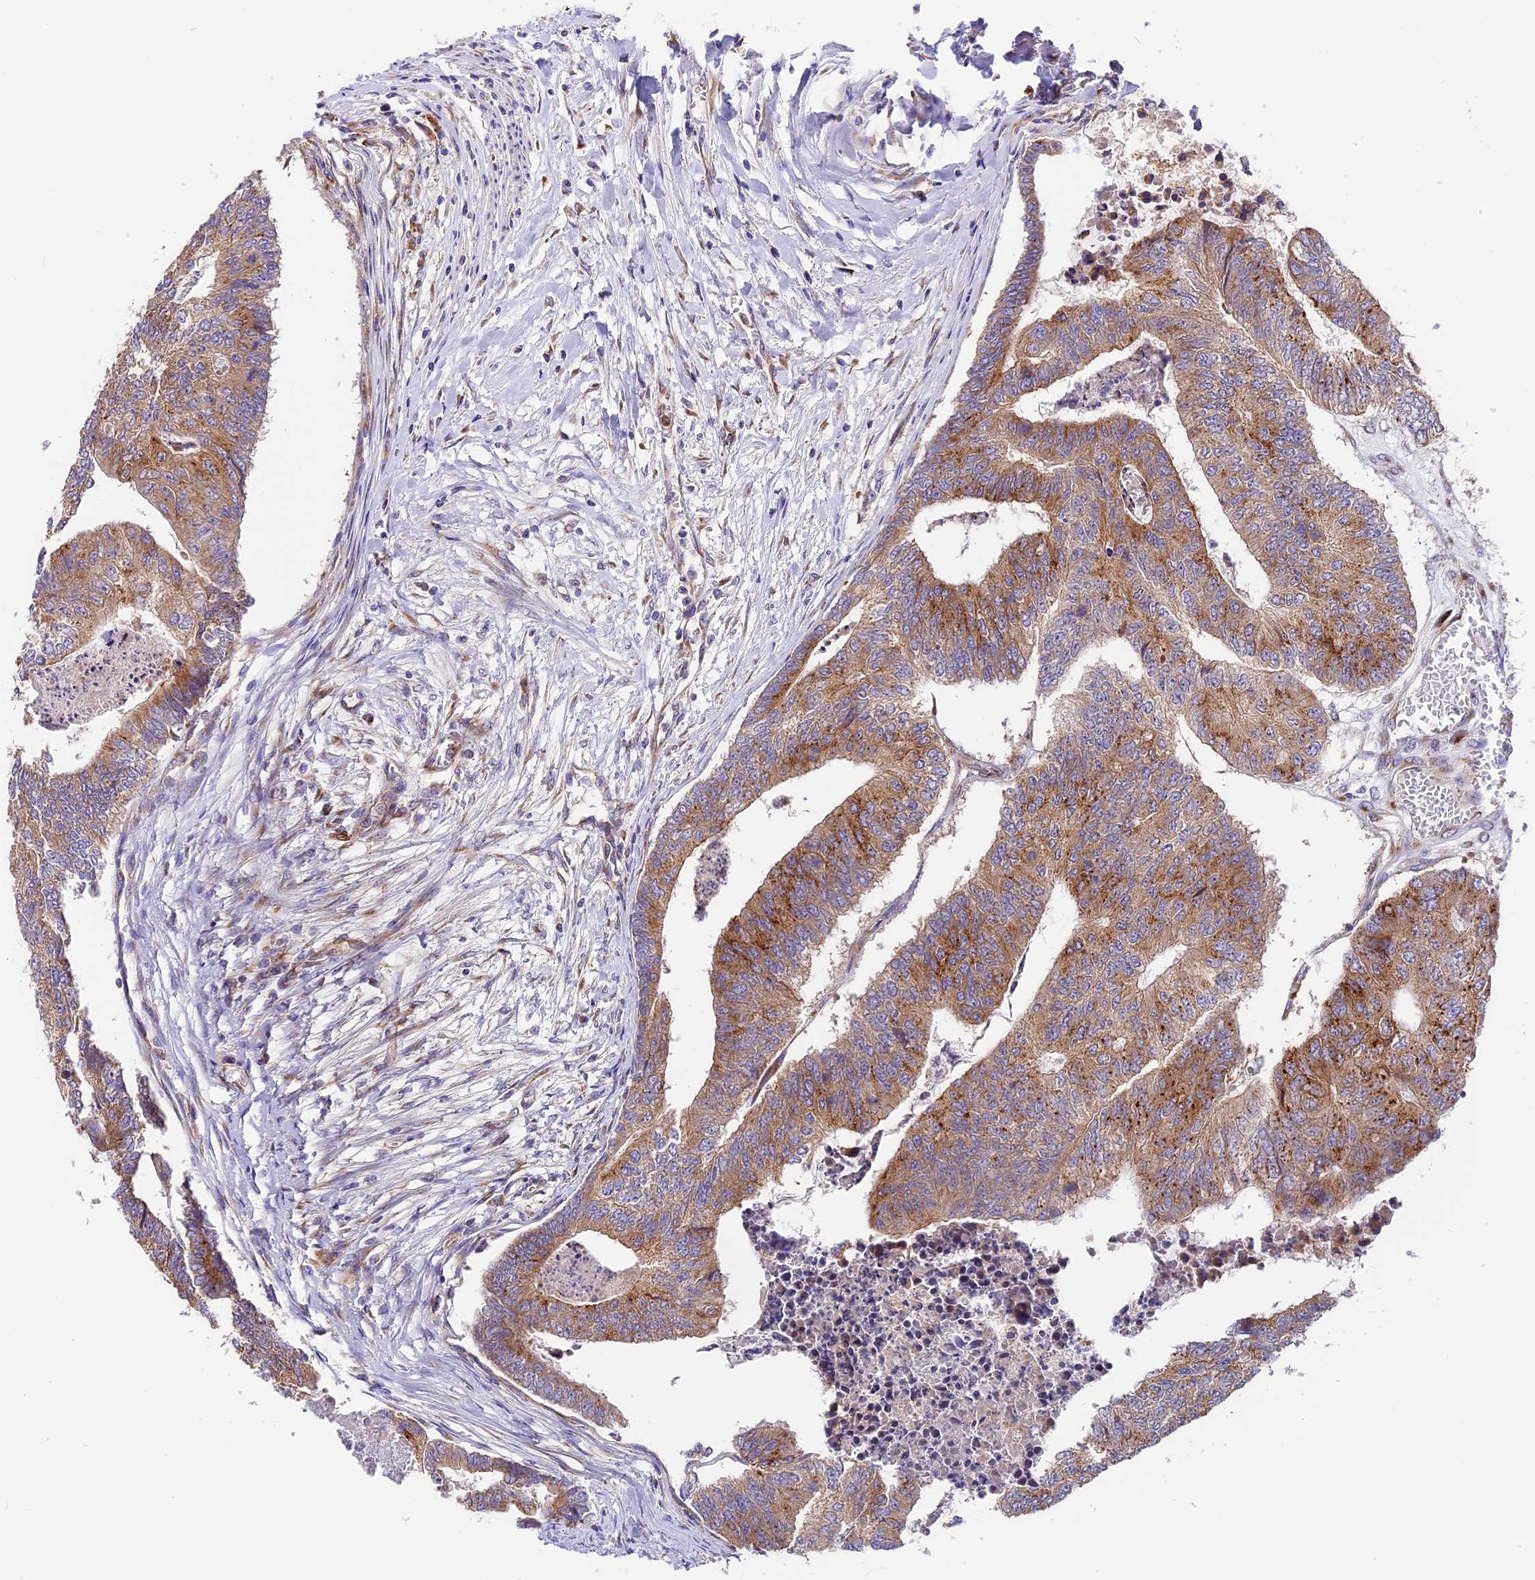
{"staining": {"intensity": "moderate", "quantity": ">75%", "location": "cytoplasmic/membranous"}, "tissue": "colorectal cancer", "cell_type": "Tumor cells", "image_type": "cancer", "snomed": [{"axis": "morphology", "description": "Adenocarcinoma, NOS"}, {"axis": "topography", "description": "Colon"}], "caption": "Immunohistochemical staining of colorectal cancer demonstrates medium levels of moderate cytoplasmic/membranous protein staining in about >75% of tumor cells.", "gene": "MRAS", "patient": {"sex": "female", "age": 67}}